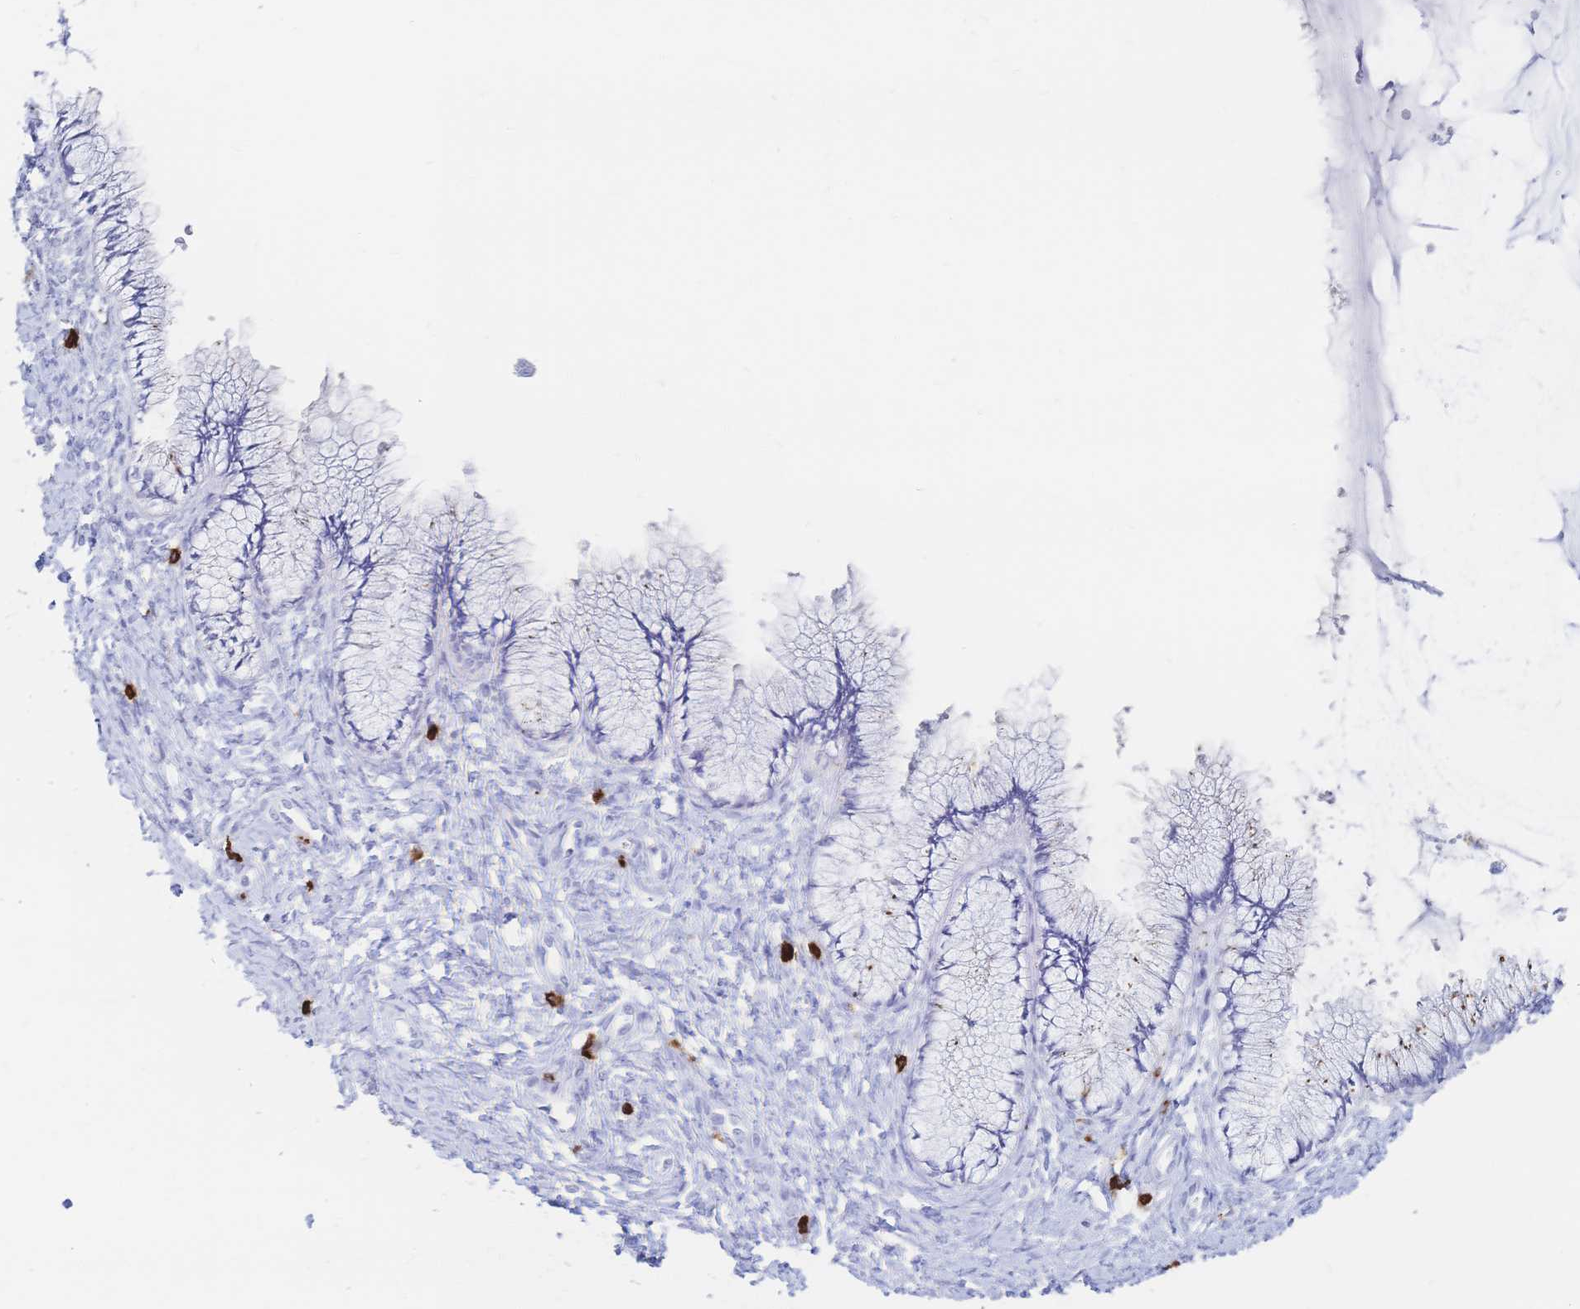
{"staining": {"intensity": "negative", "quantity": "none", "location": "none"}, "tissue": "cervix", "cell_type": "Glandular cells", "image_type": "normal", "snomed": [{"axis": "morphology", "description": "Normal tissue, NOS"}, {"axis": "topography", "description": "Cervix"}], "caption": "DAB (3,3'-diaminobenzidine) immunohistochemical staining of benign human cervix exhibits no significant expression in glandular cells.", "gene": "IL2RB", "patient": {"sex": "female", "age": 37}}